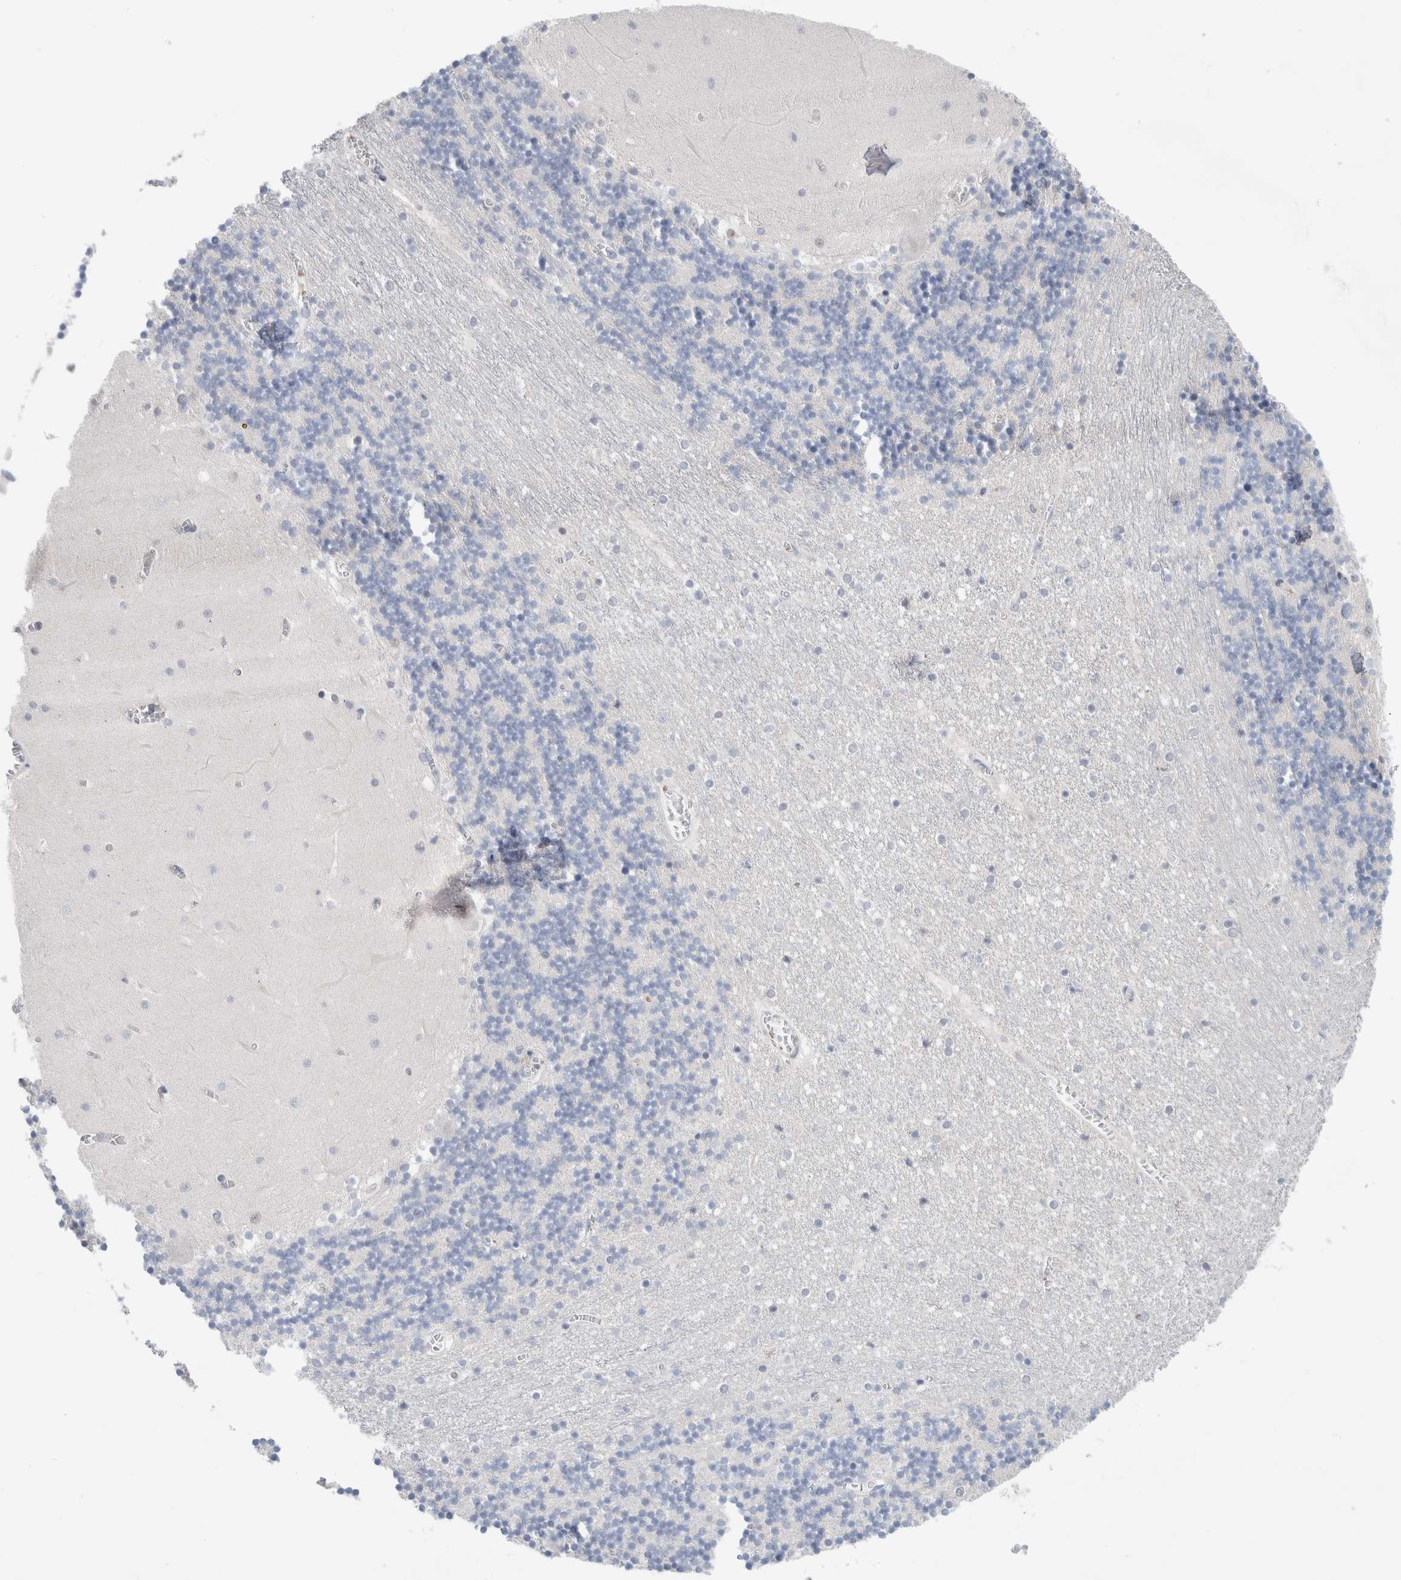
{"staining": {"intensity": "negative", "quantity": "none", "location": "none"}, "tissue": "cerebellum", "cell_type": "Cells in granular layer", "image_type": "normal", "snomed": [{"axis": "morphology", "description": "Normal tissue, NOS"}, {"axis": "topography", "description": "Cerebellum"}], "caption": "This is an immunohistochemistry image of normal human cerebellum. There is no expression in cells in granular layer.", "gene": "KNL1", "patient": {"sex": "female", "age": 28}}